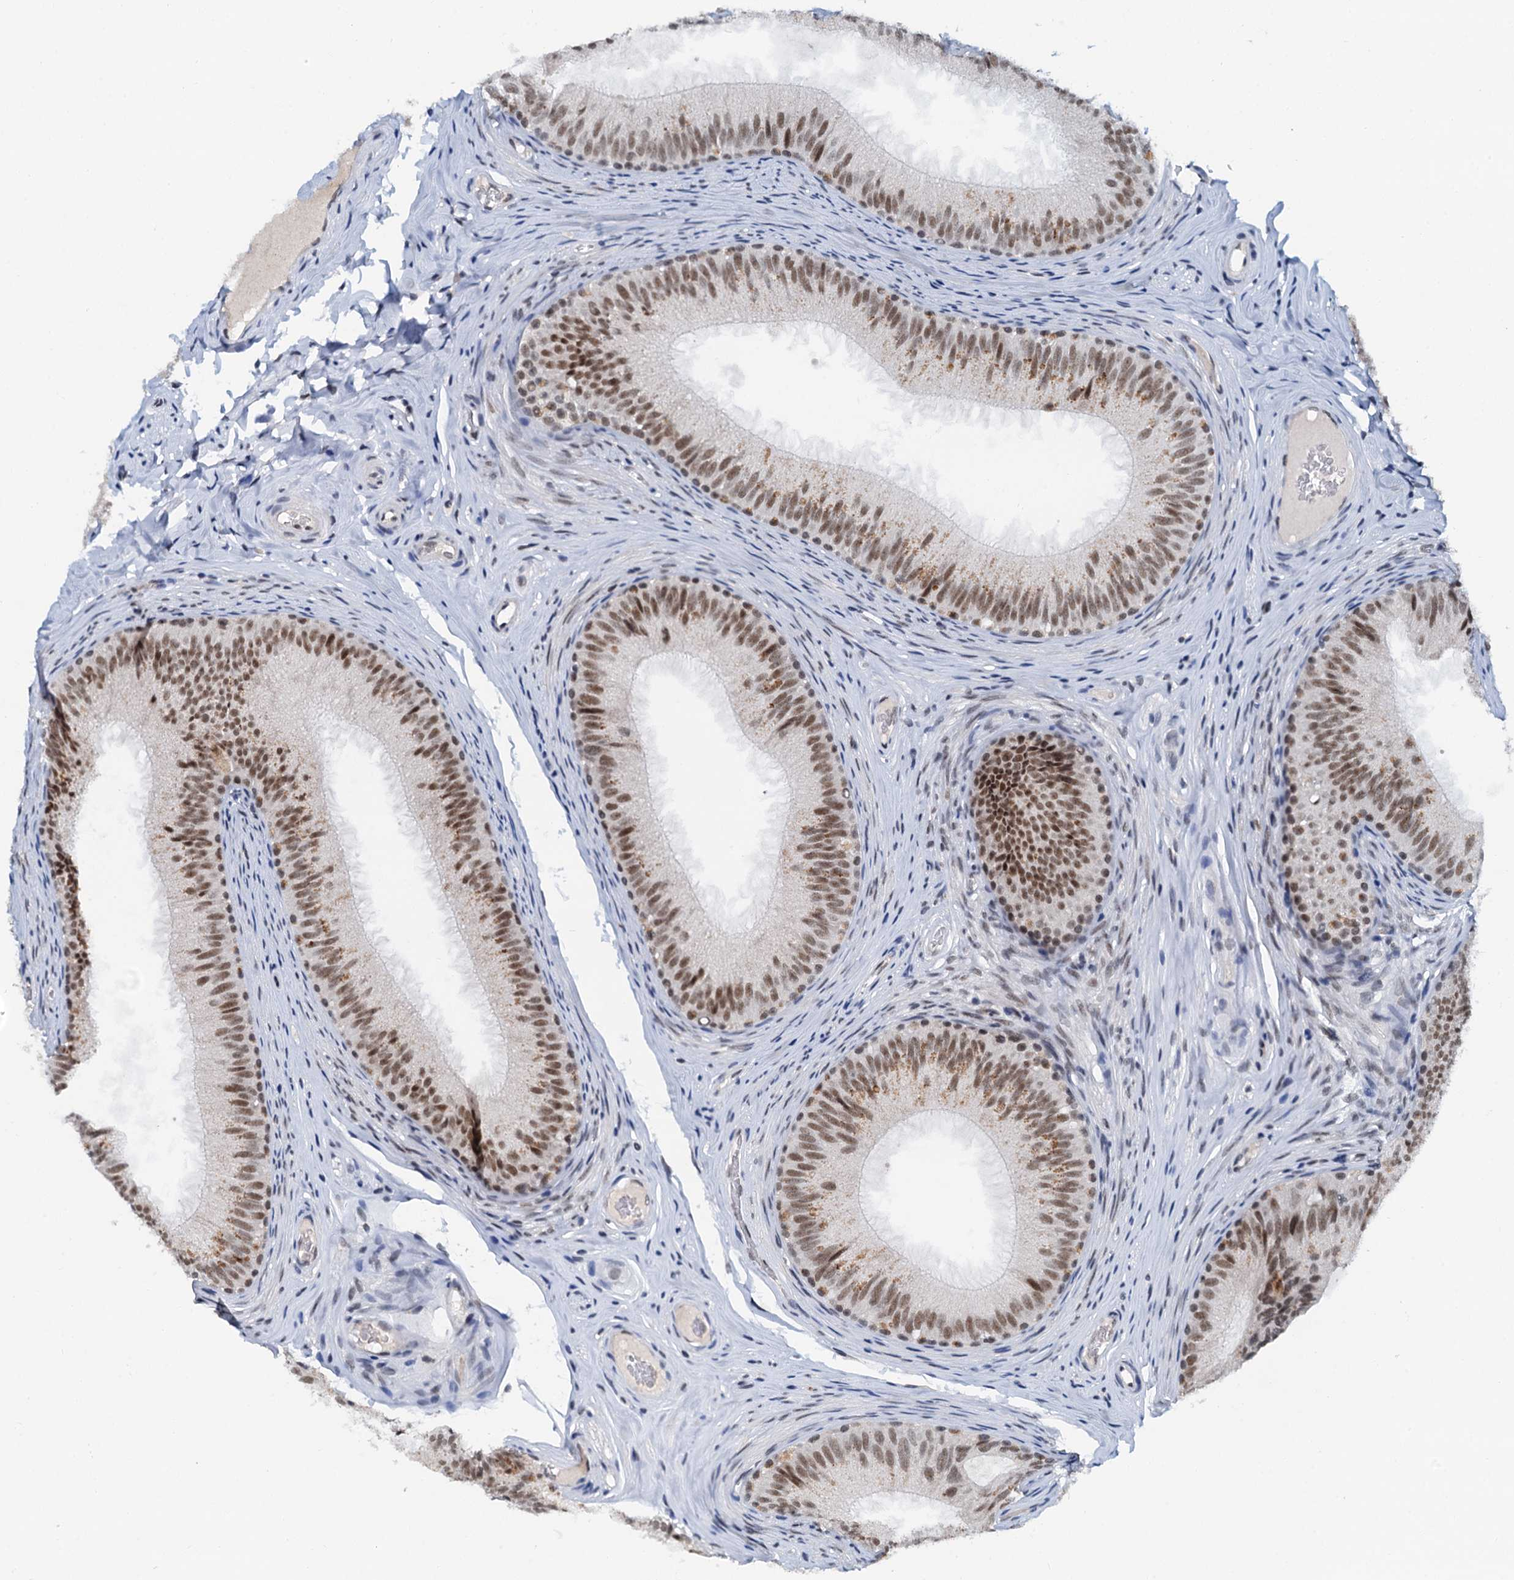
{"staining": {"intensity": "moderate", "quantity": ">75%", "location": "nuclear"}, "tissue": "epididymis", "cell_type": "Glandular cells", "image_type": "normal", "snomed": [{"axis": "morphology", "description": "Normal tissue, NOS"}, {"axis": "topography", "description": "Epididymis"}], "caption": "Immunohistochemistry (DAB (3,3'-diaminobenzidine)) staining of unremarkable human epididymis reveals moderate nuclear protein expression in about >75% of glandular cells.", "gene": "SNRPD1", "patient": {"sex": "male", "age": 34}}